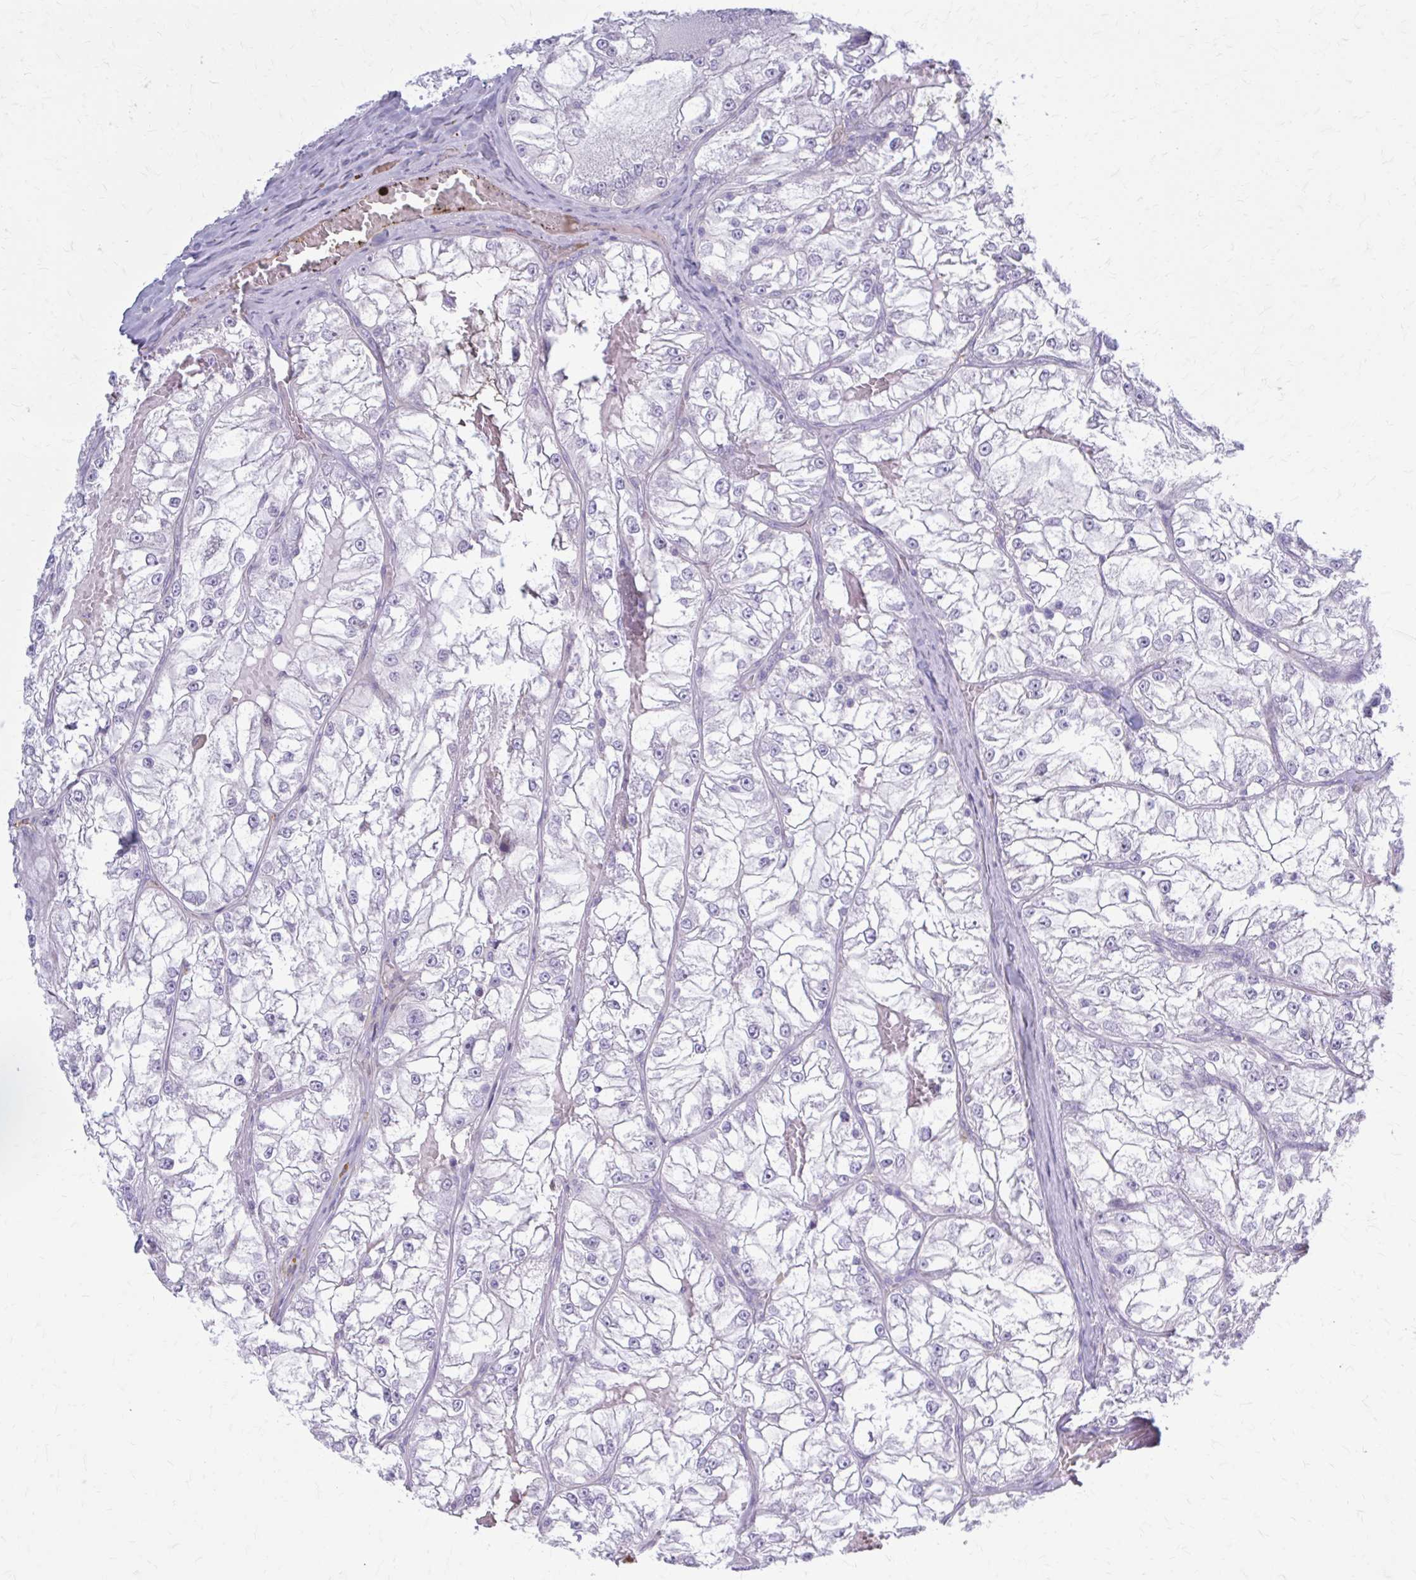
{"staining": {"intensity": "negative", "quantity": "none", "location": "none"}, "tissue": "renal cancer", "cell_type": "Tumor cells", "image_type": "cancer", "snomed": [{"axis": "morphology", "description": "Adenocarcinoma, NOS"}, {"axis": "topography", "description": "Kidney"}], "caption": "High magnification brightfield microscopy of adenocarcinoma (renal) stained with DAB (brown) and counterstained with hematoxylin (blue): tumor cells show no significant staining.", "gene": "SERPIND1", "patient": {"sex": "female", "age": 72}}